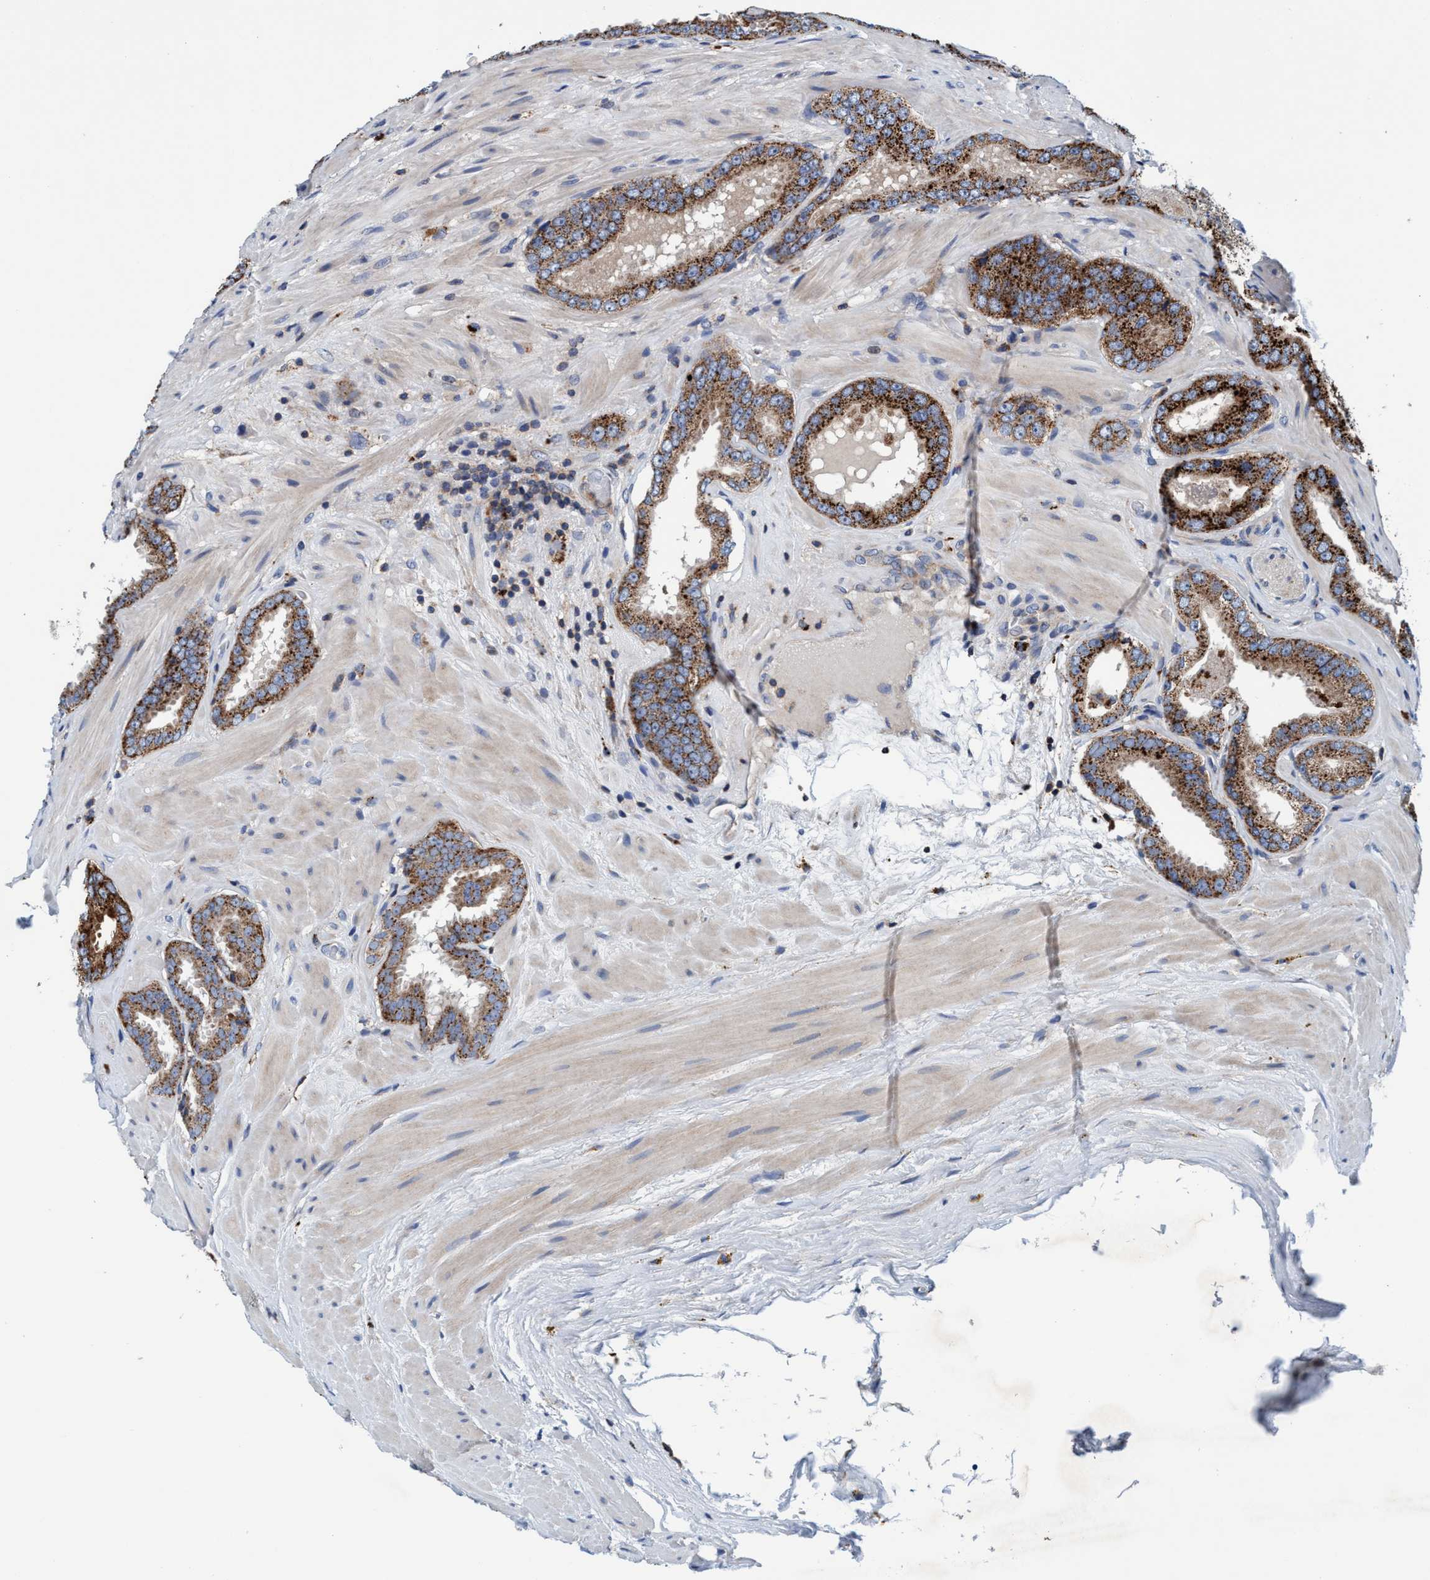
{"staining": {"intensity": "moderate", "quantity": ">75%", "location": "cytoplasmic/membranous"}, "tissue": "prostate cancer", "cell_type": "Tumor cells", "image_type": "cancer", "snomed": [{"axis": "morphology", "description": "Adenocarcinoma, Low grade"}, {"axis": "topography", "description": "Prostate"}], "caption": "Adenocarcinoma (low-grade) (prostate) stained for a protein reveals moderate cytoplasmic/membranous positivity in tumor cells.", "gene": "ENDOG", "patient": {"sex": "male", "age": 51}}